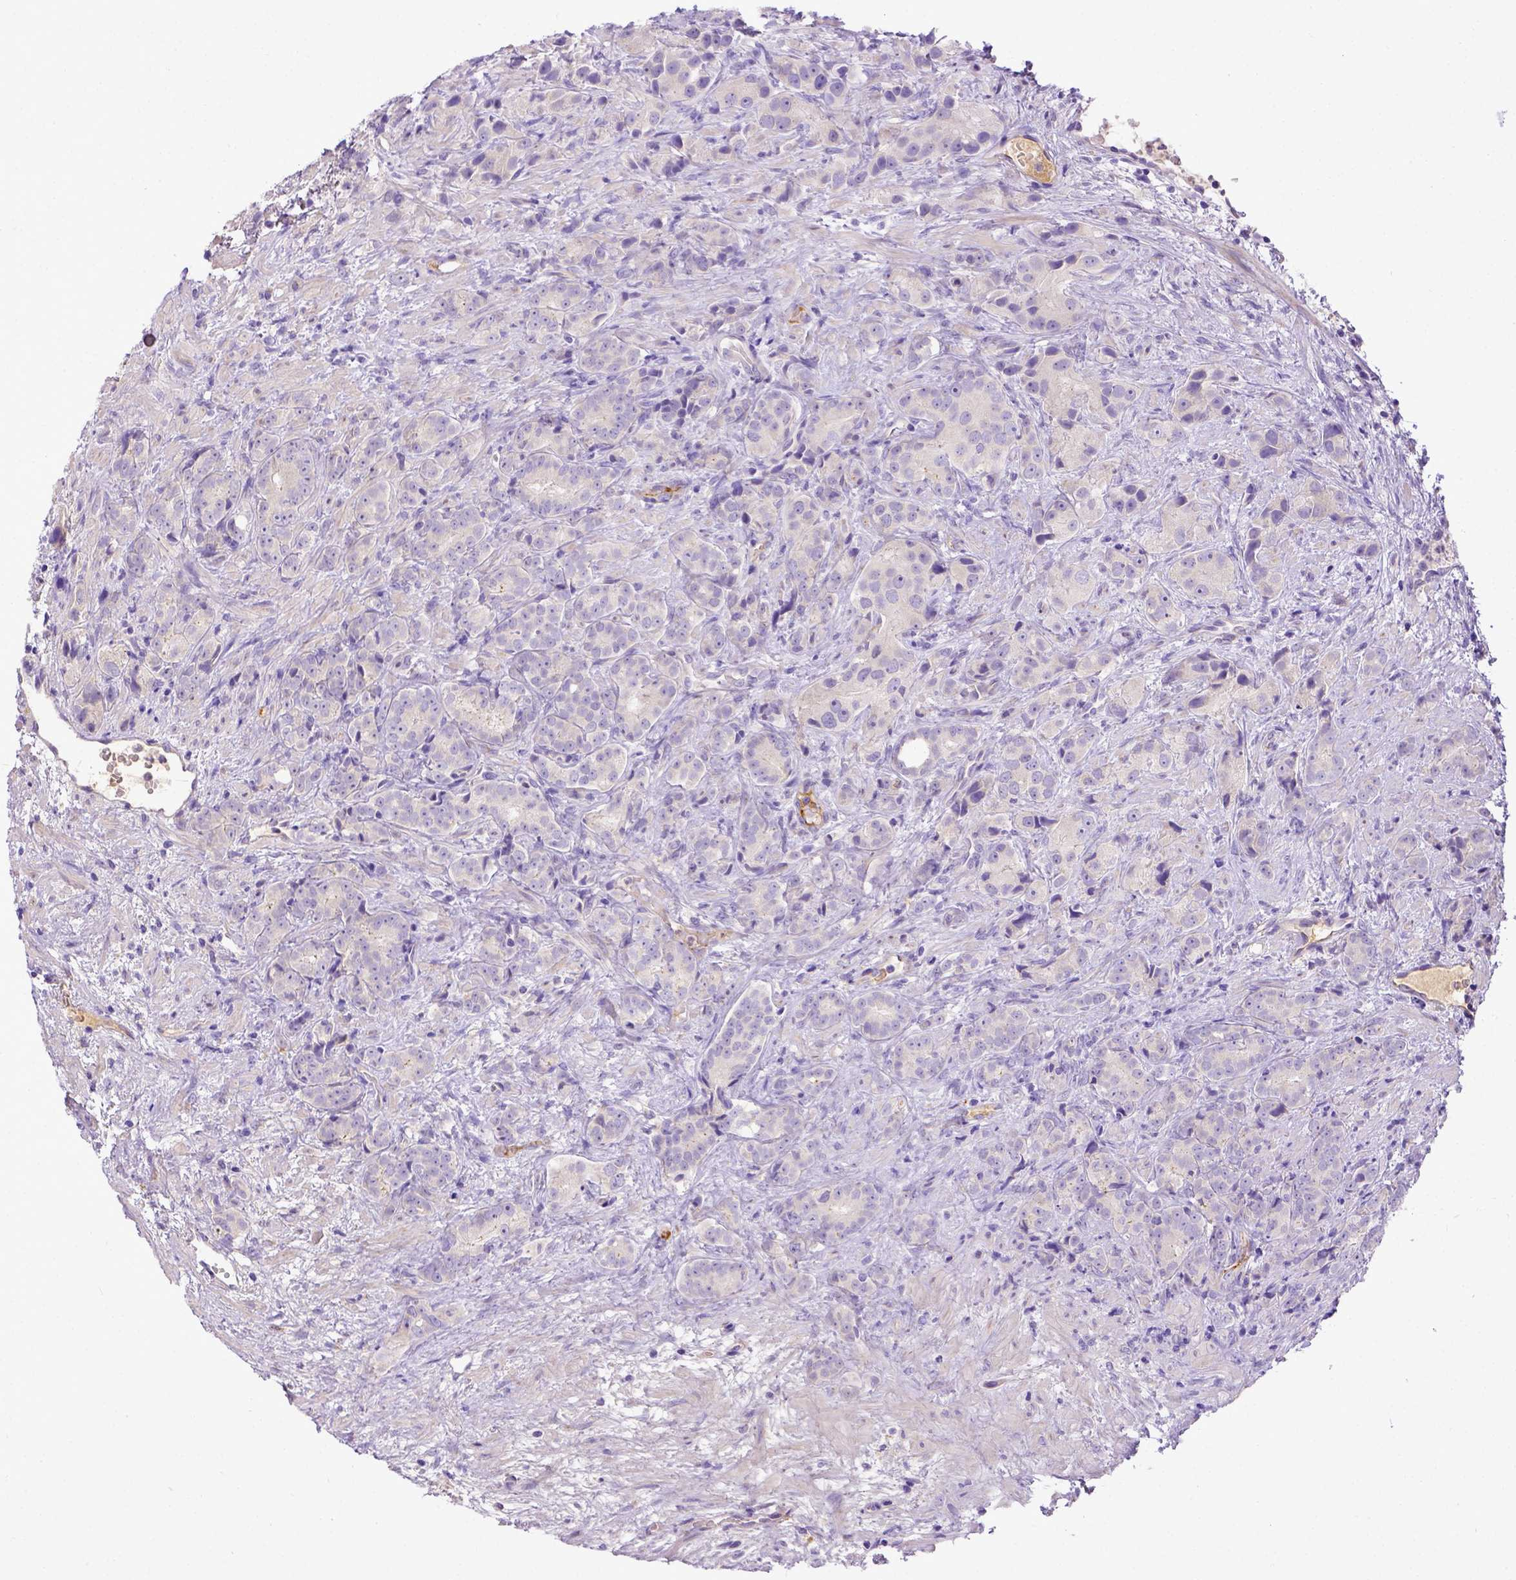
{"staining": {"intensity": "negative", "quantity": "none", "location": "none"}, "tissue": "prostate cancer", "cell_type": "Tumor cells", "image_type": "cancer", "snomed": [{"axis": "morphology", "description": "Adenocarcinoma, High grade"}, {"axis": "topography", "description": "Prostate"}], "caption": "Tumor cells are negative for protein expression in human prostate cancer (adenocarcinoma (high-grade)). (Stains: DAB immunohistochemistry with hematoxylin counter stain, Microscopy: brightfield microscopy at high magnification).", "gene": "CFAP300", "patient": {"sex": "male", "age": 90}}